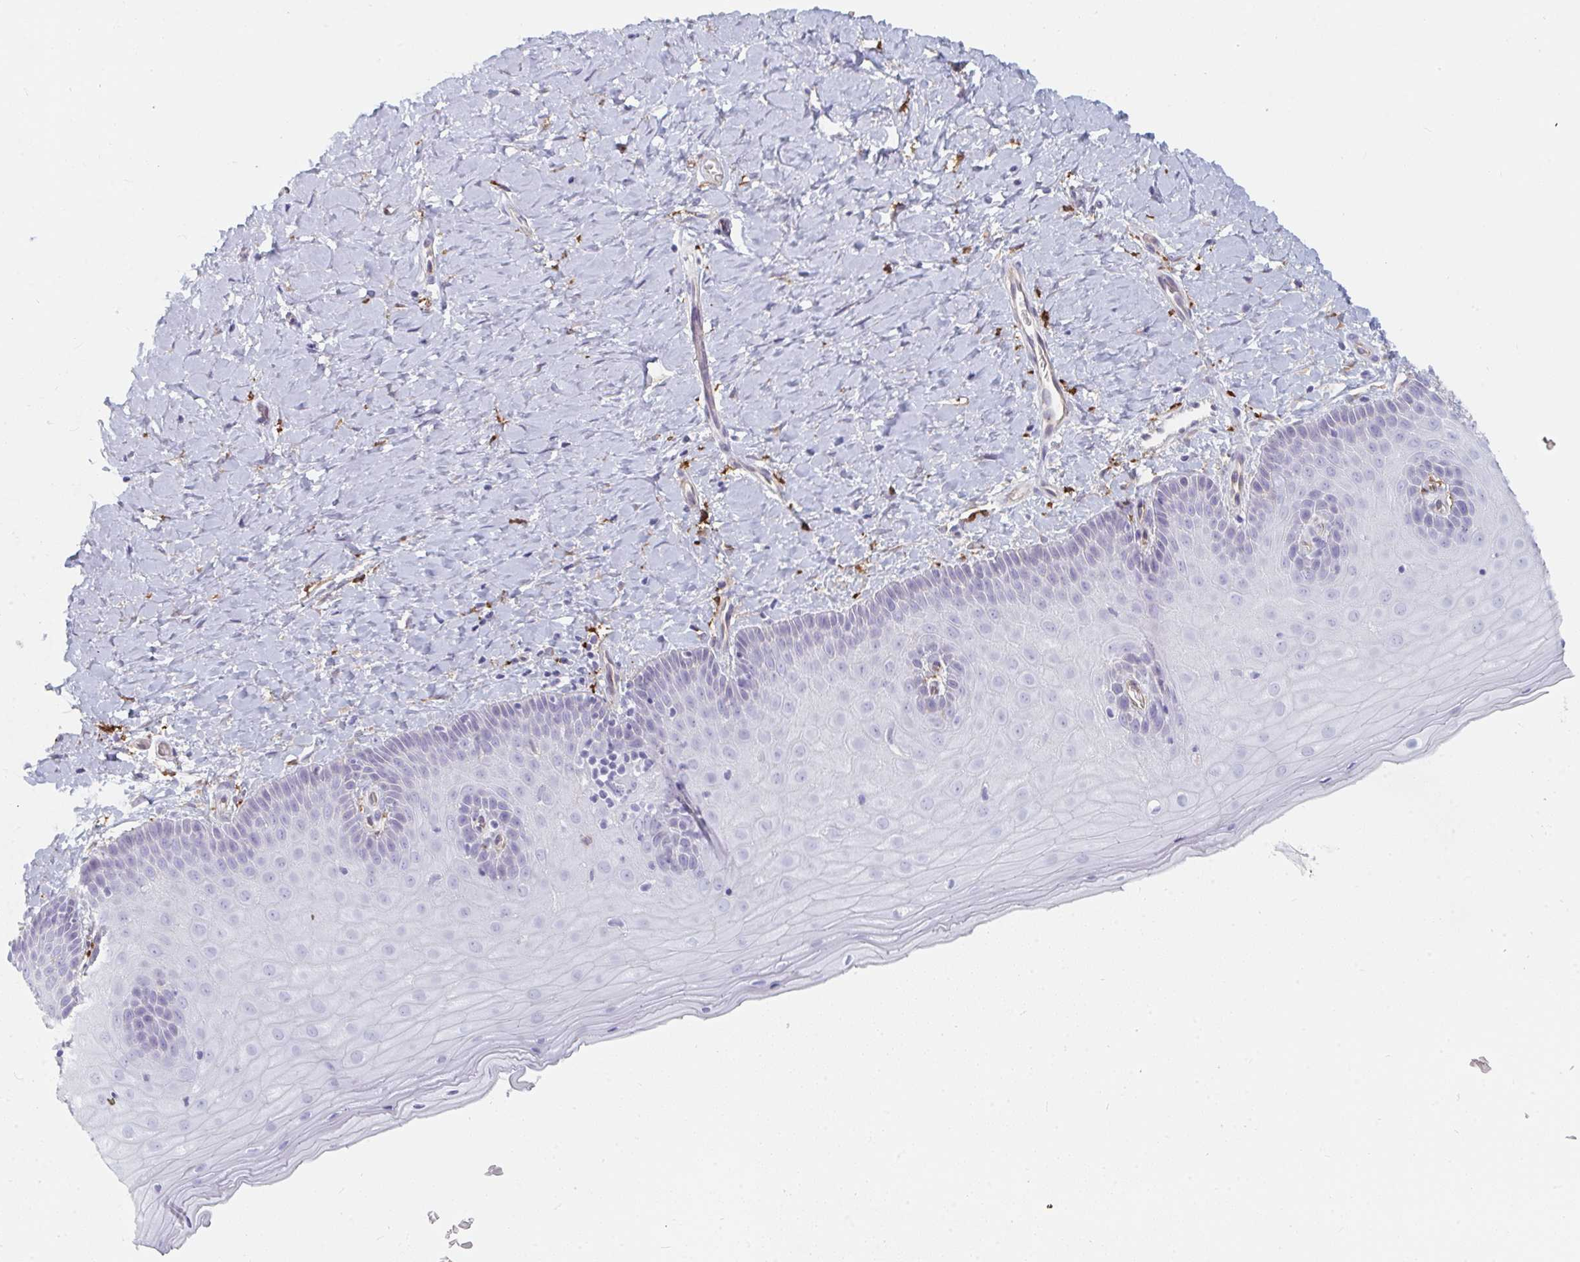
{"staining": {"intensity": "negative", "quantity": "none", "location": "none"}, "tissue": "cervix", "cell_type": "Glandular cells", "image_type": "normal", "snomed": [{"axis": "morphology", "description": "Normal tissue, NOS"}, {"axis": "topography", "description": "Cervix"}], "caption": "DAB (3,3'-diaminobenzidine) immunohistochemical staining of unremarkable human cervix shows no significant expression in glandular cells.", "gene": "DAB2", "patient": {"sex": "female", "age": 37}}